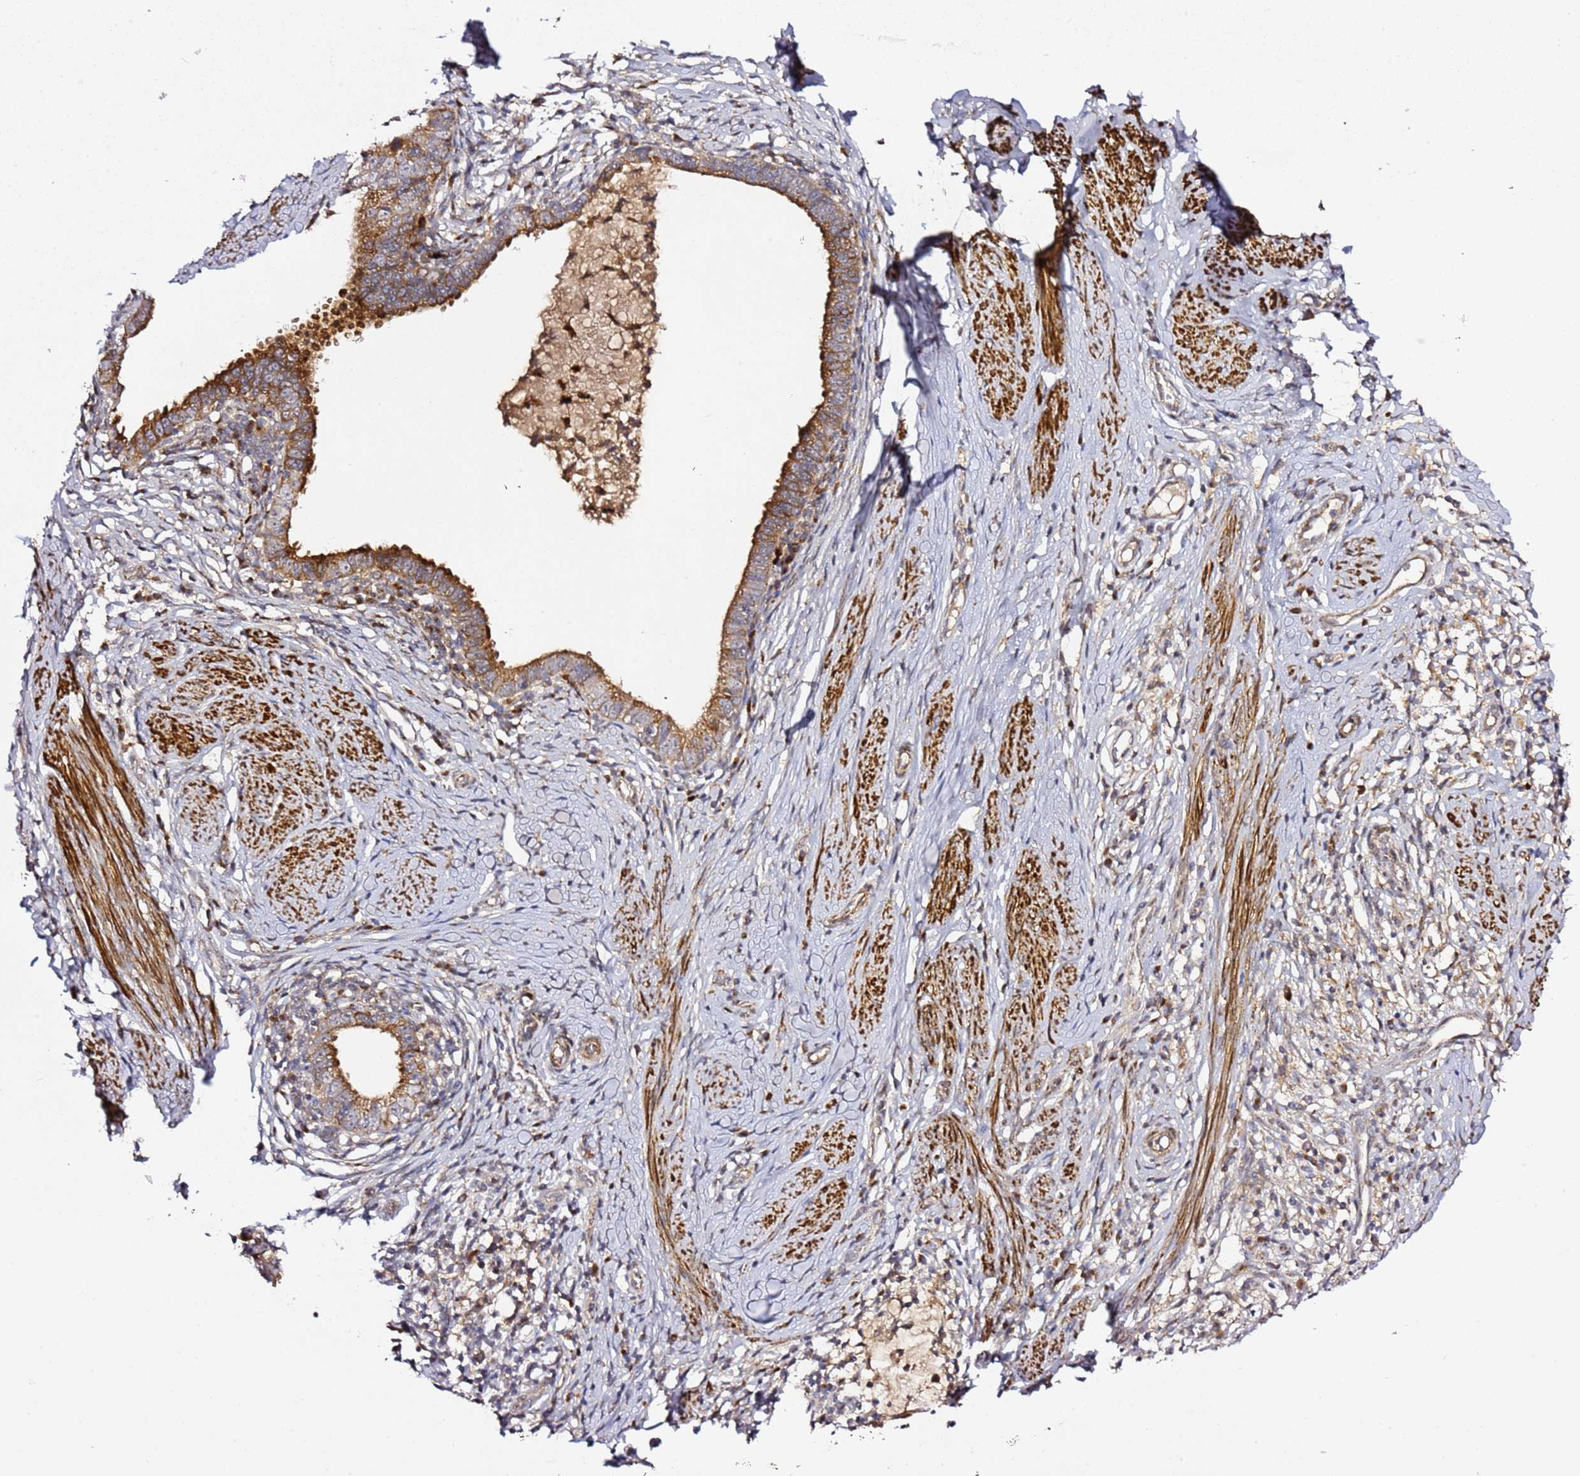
{"staining": {"intensity": "moderate", "quantity": ">75%", "location": "cytoplasmic/membranous"}, "tissue": "cervical cancer", "cell_type": "Tumor cells", "image_type": "cancer", "snomed": [{"axis": "morphology", "description": "Adenocarcinoma, NOS"}, {"axis": "topography", "description": "Cervix"}], "caption": "The image exhibits immunohistochemical staining of cervical cancer (adenocarcinoma). There is moderate cytoplasmic/membranous expression is appreciated in approximately >75% of tumor cells.", "gene": "PVRIG", "patient": {"sex": "female", "age": 36}}